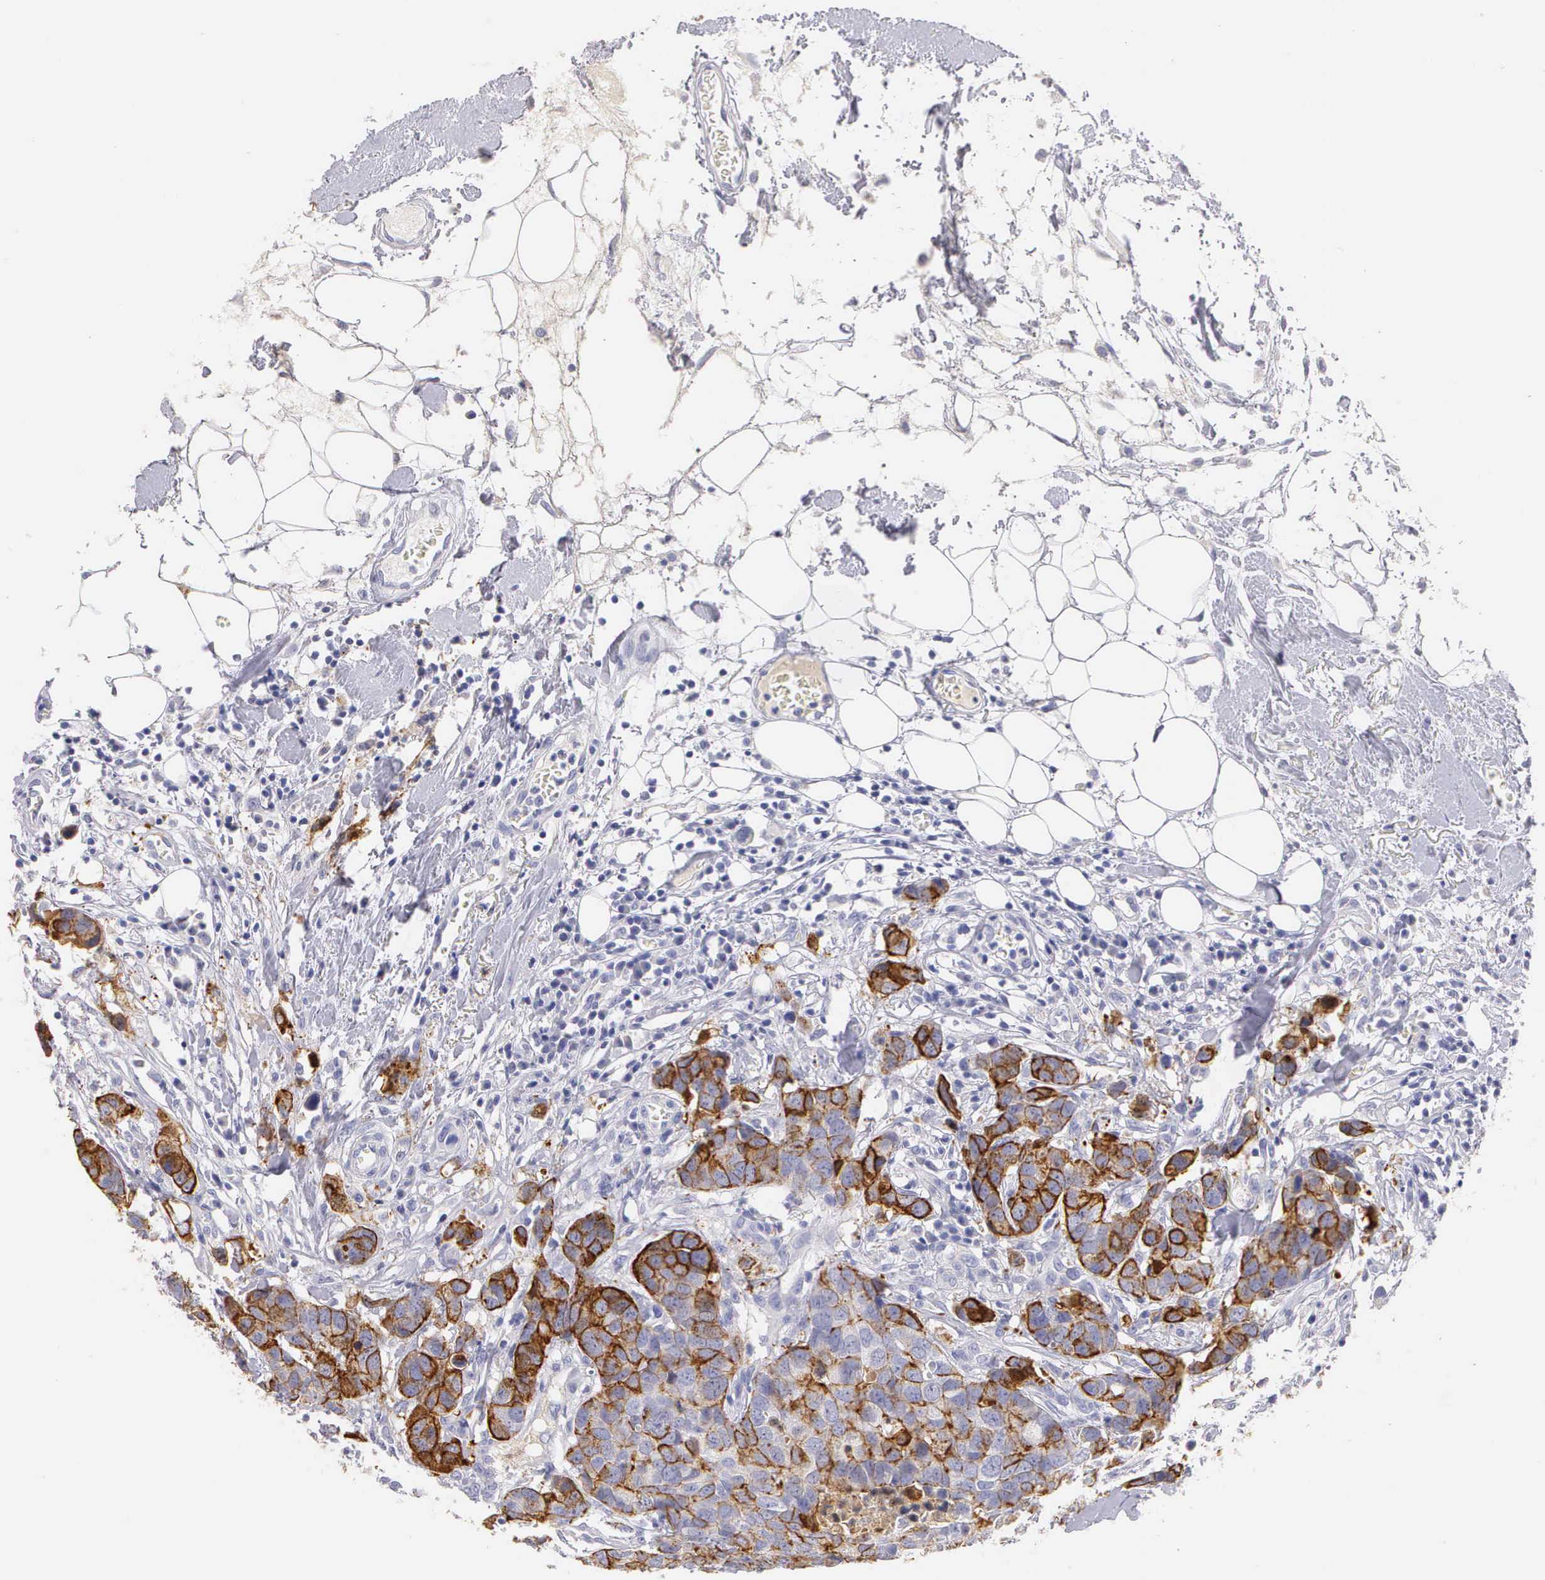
{"staining": {"intensity": "moderate", "quantity": "25%-75%", "location": "cytoplasmic/membranous"}, "tissue": "breast cancer", "cell_type": "Tumor cells", "image_type": "cancer", "snomed": [{"axis": "morphology", "description": "Duct carcinoma"}, {"axis": "topography", "description": "Breast"}], "caption": "There is medium levels of moderate cytoplasmic/membranous expression in tumor cells of breast cancer, as demonstrated by immunohistochemical staining (brown color).", "gene": "KRT17", "patient": {"sex": "female", "age": 91}}